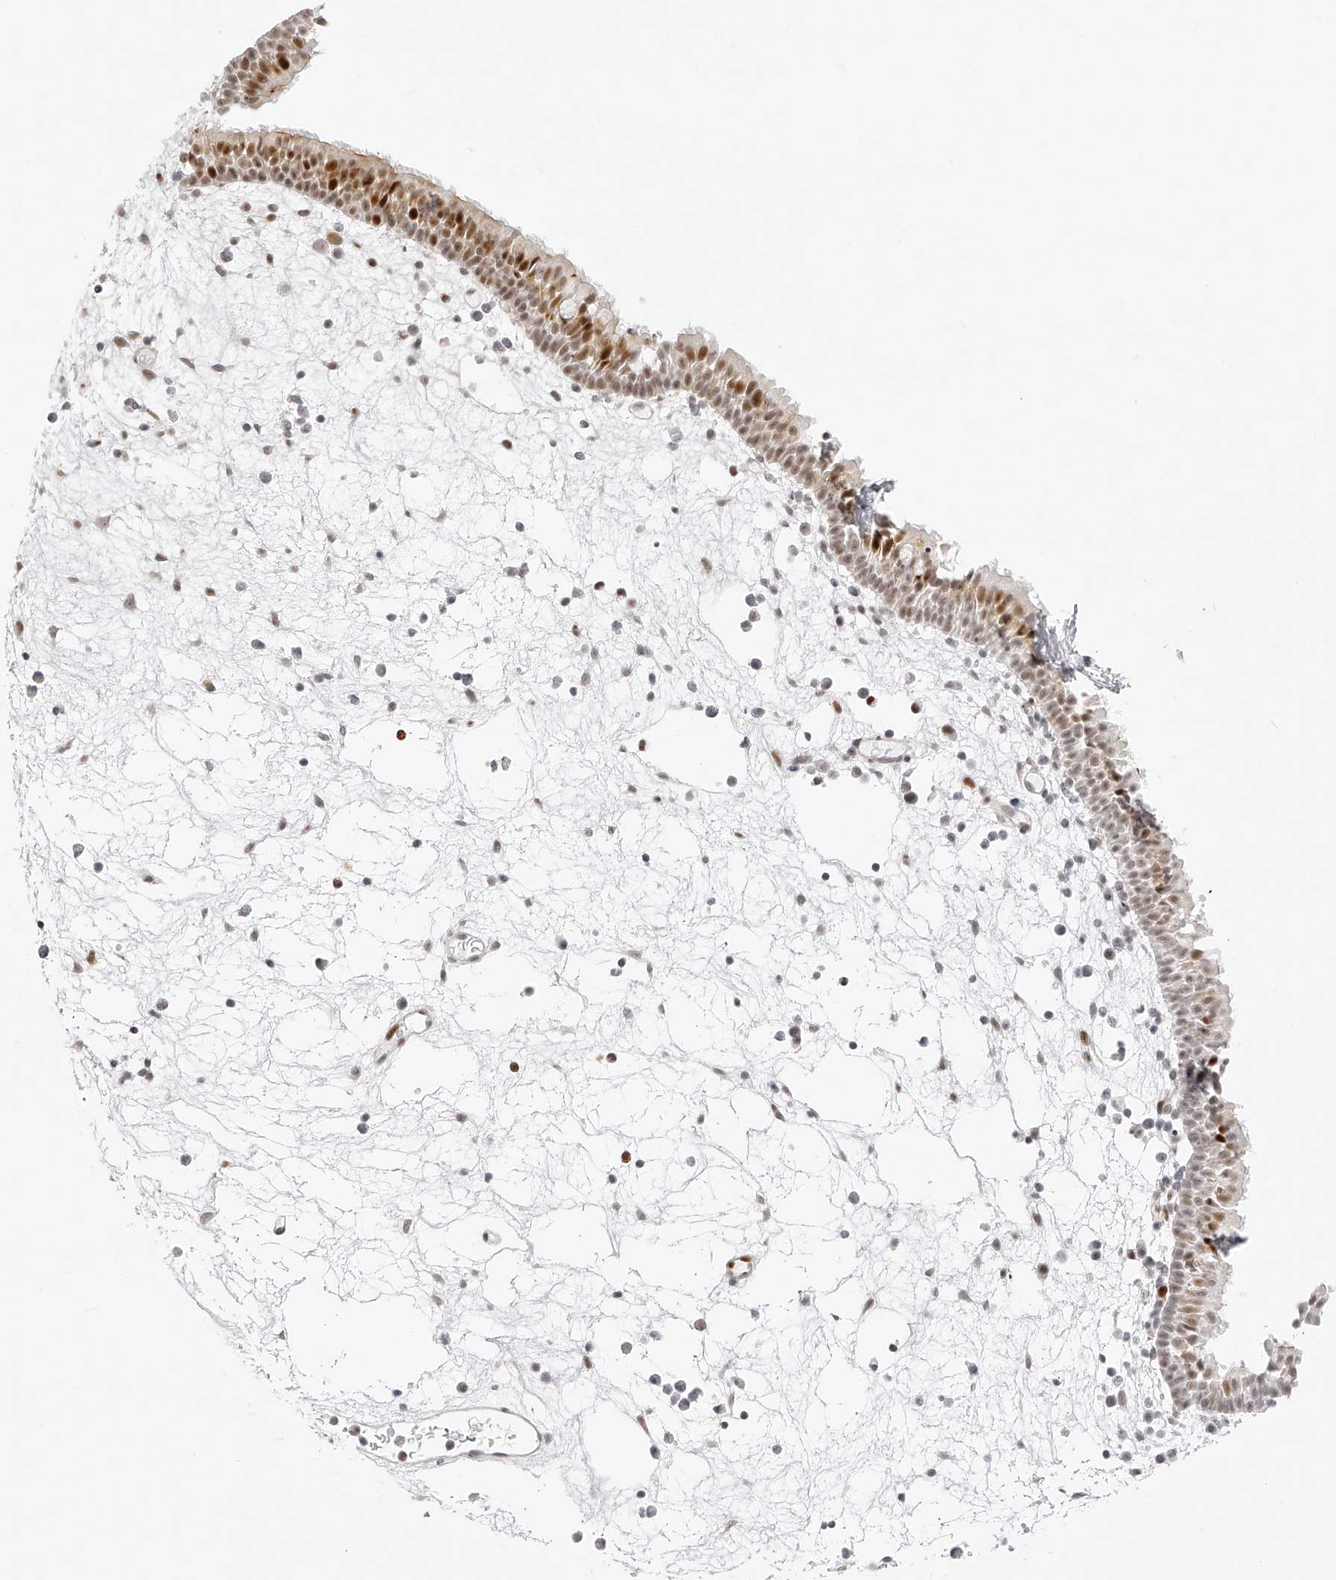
{"staining": {"intensity": "strong", "quantity": "25%-75%", "location": "nuclear"}, "tissue": "nasopharynx", "cell_type": "Respiratory epithelial cells", "image_type": "normal", "snomed": [{"axis": "morphology", "description": "Normal tissue, NOS"}, {"axis": "morphology", "description": "Inflammation, NOS"}, {"axis": "morphology", "description": "Malignant melanoma, Metastatic site"}, {"axis": "topography", "description": "Nasopharynx"}], "caption": "A high amount of strong nuclear positivity is present in about 25%-75% of respiratory epithelial cells in normal nasopharynx.", "gene": "PLEKHG1", "patient": {"sex": "male", "age": 70}}